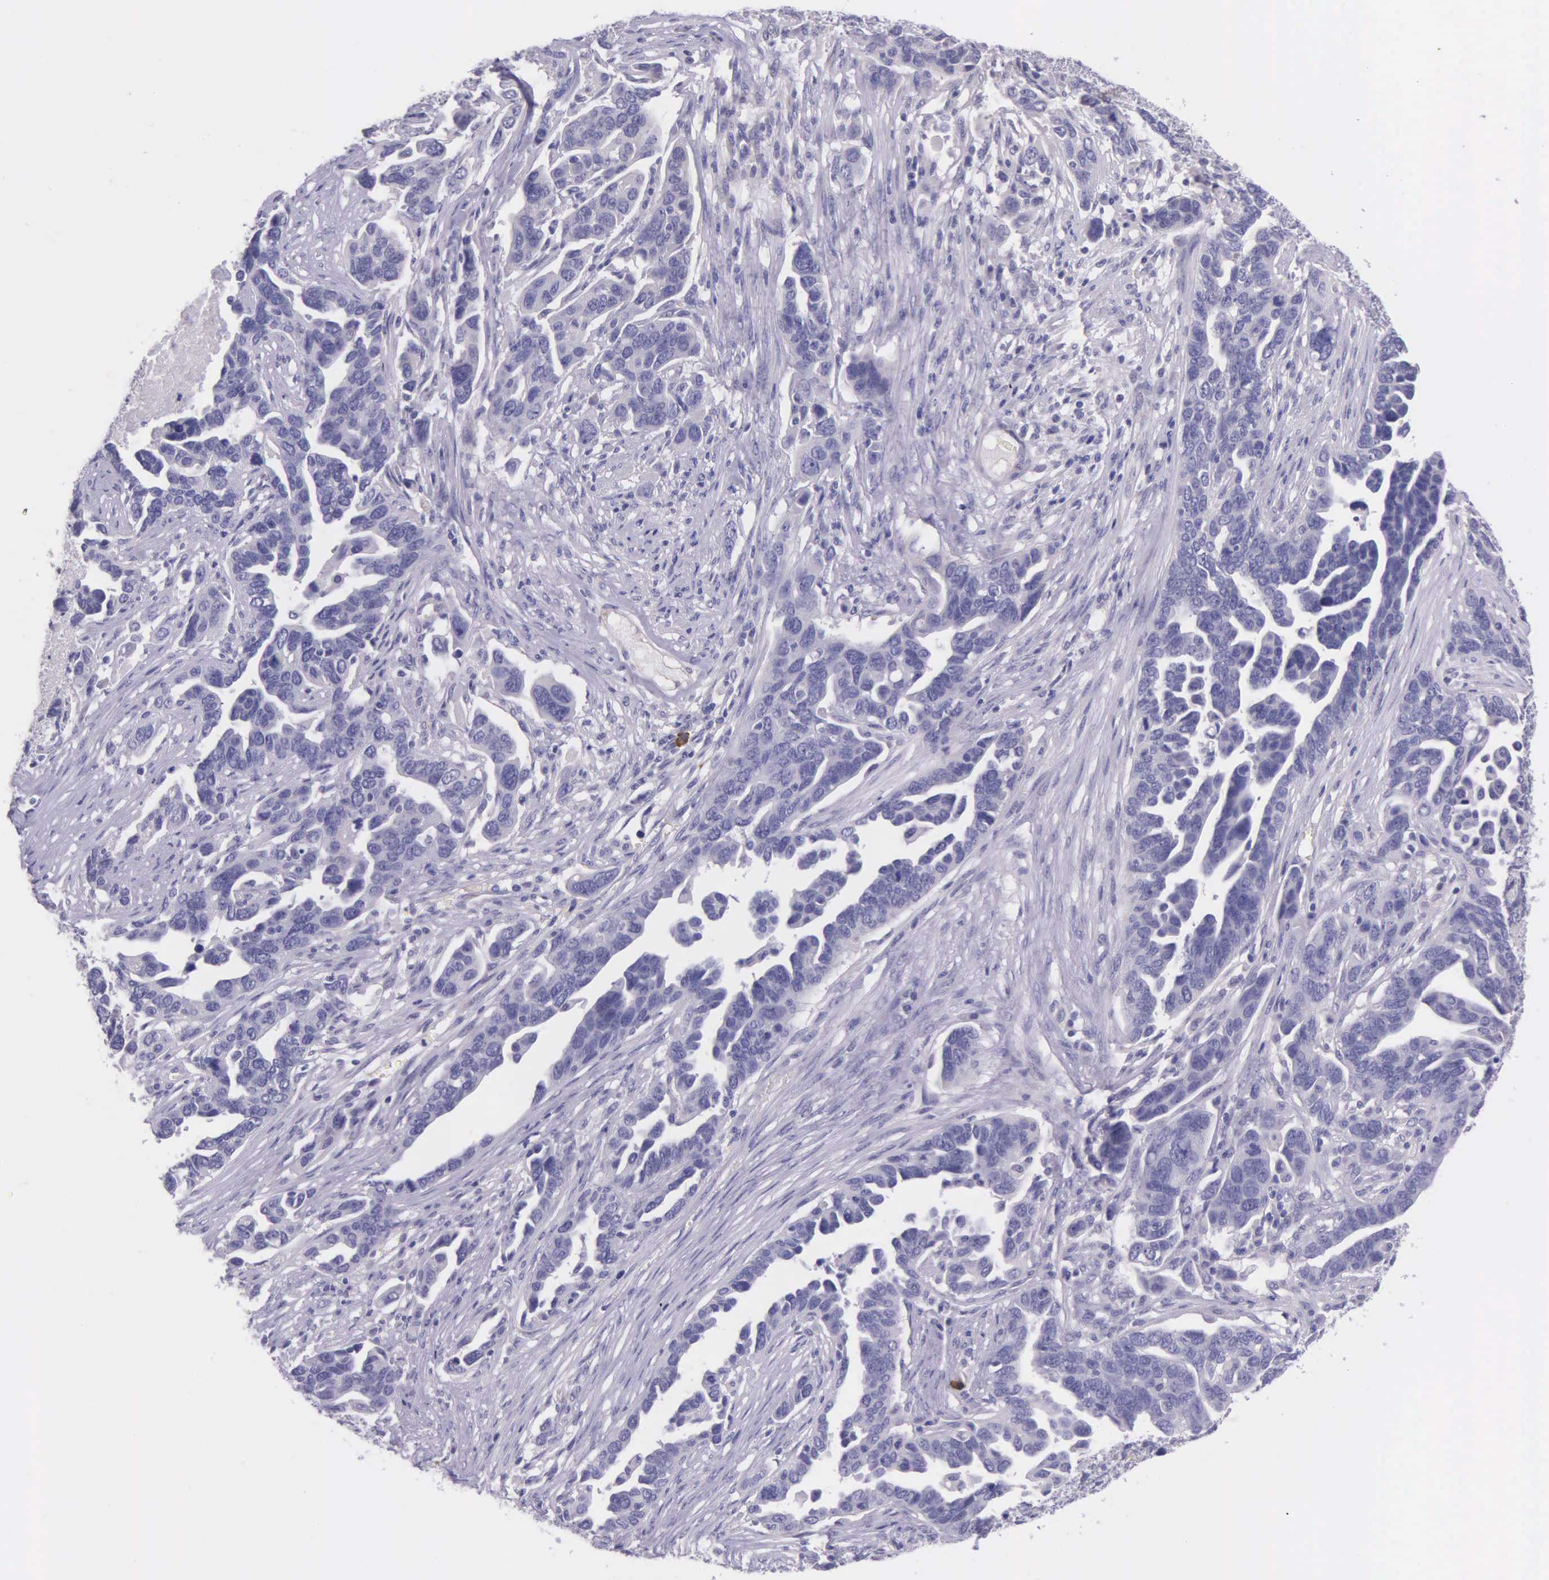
{"staining": {"intensity": "negative", "quantity": "none", "location": "none"}, "tissue": "ovarian cancer", "cell_type": "Tumor cells", "image_type": "cancer", "snomed": [{"axis": "morphology", "description": "Cystadenocarcinoma, serous, NOS"}, {"axis": "topography", "description": "Ovary"}], "caption": "Serous cystadenocarcinoma (ovarian) stained for a protein using immunohistochemistry exhibits no staining tumor cells.", "gene": "THSD7A", "patient": {"sex": "female", "age": 54}}